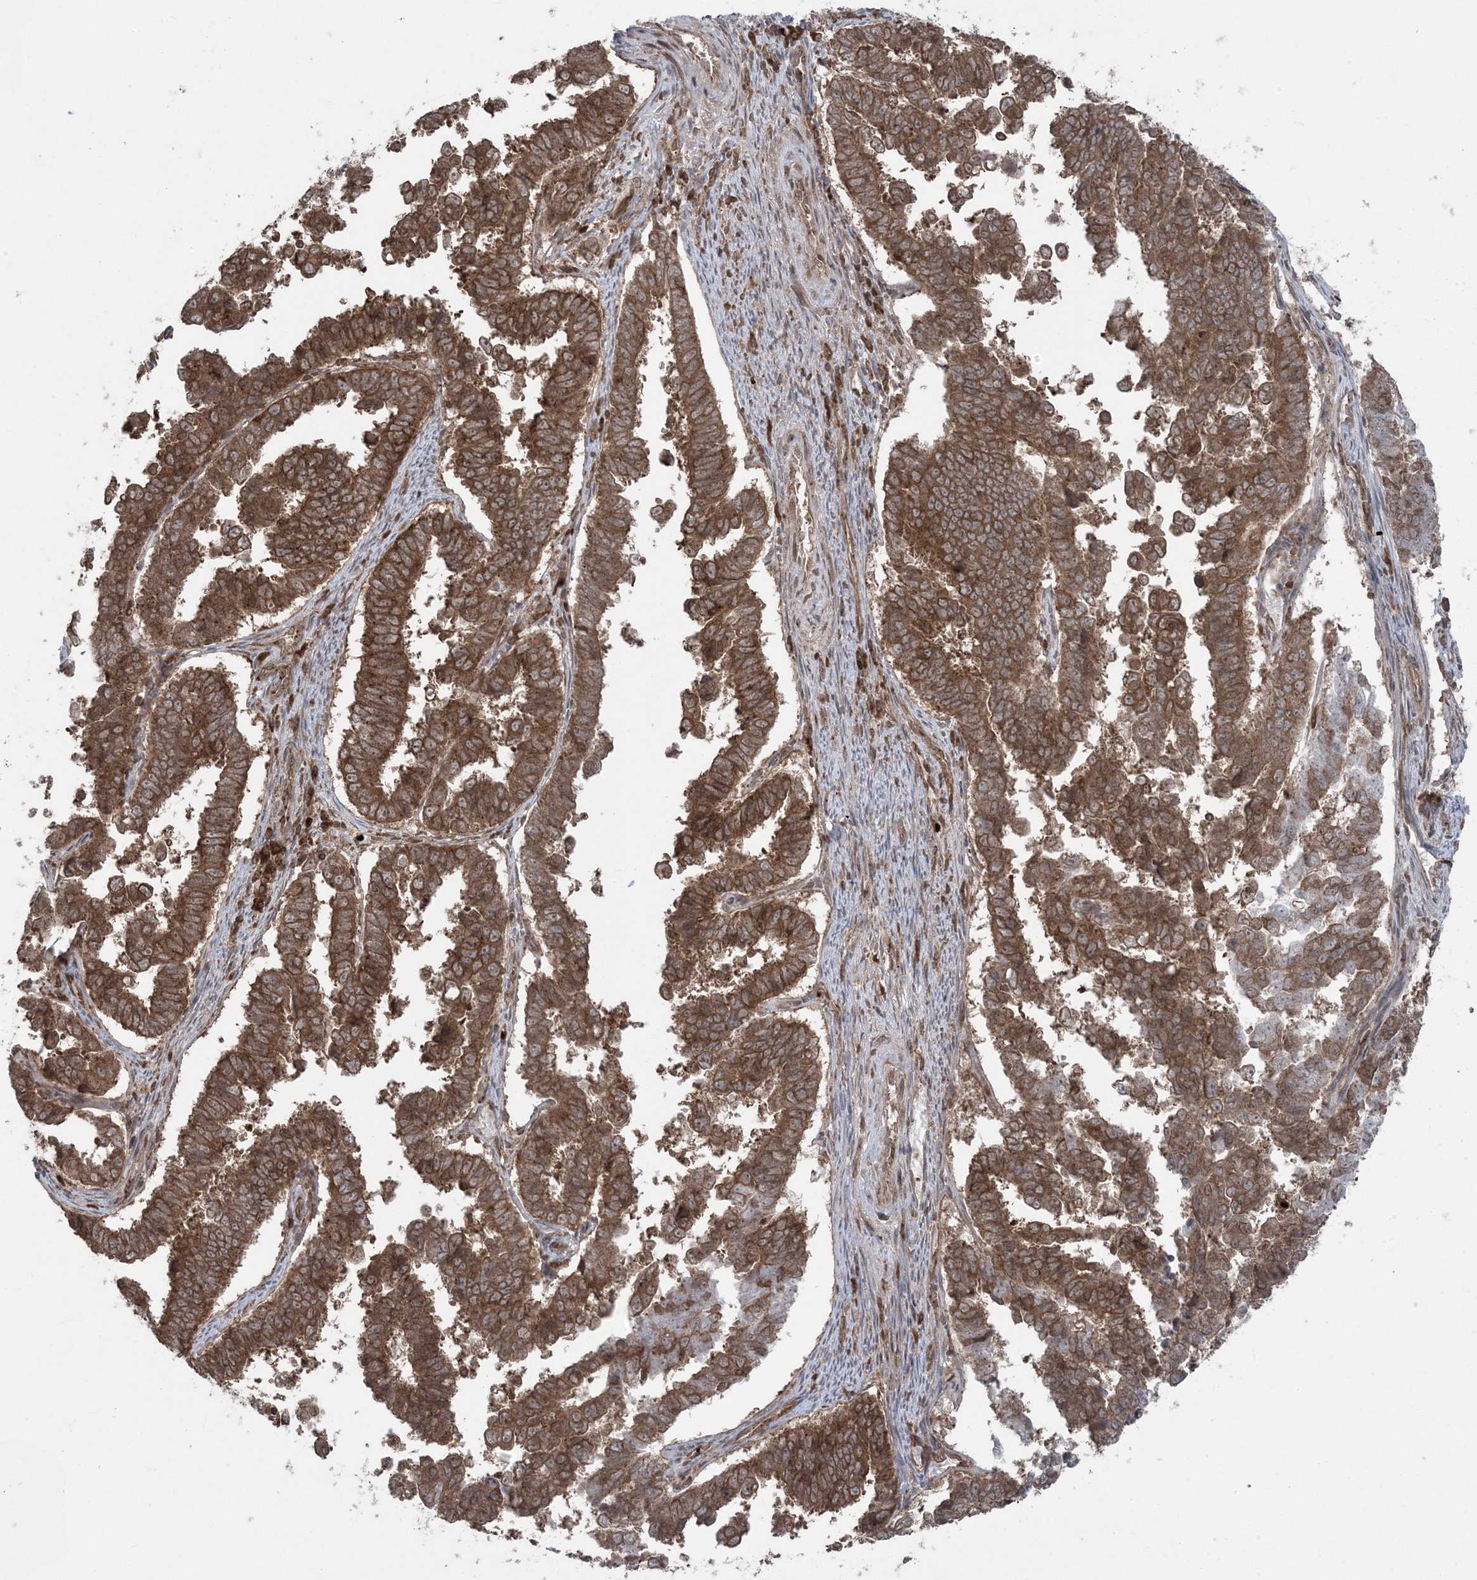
{"staining": {"intensity": "strong", "quantity": ">75%", "location": "cytoplasmic/membranous"}, "tissue": "endometrial cancer", "cell_type": "Tumor cells", "image_type": "cancer", "snomed": [{"axis": "morphology", "description": "Adenocarcinoma, NOS"}, {"axis": "topography", "description": "Endometrium"}], "caption": "Immunohistochemistry (DAB (3,3'-diaminobenzidine)) staining of human adenocarcinoma (endometrial) shows strong cytoplasmic/membranous protein staining in about >75% of tumor cells. Immunohistochemistry (ihc) stains the protein in brown and the nuclei are stained blue.", "gene": "DDX19B", "patient": {"sex": "female", "age": 75}}